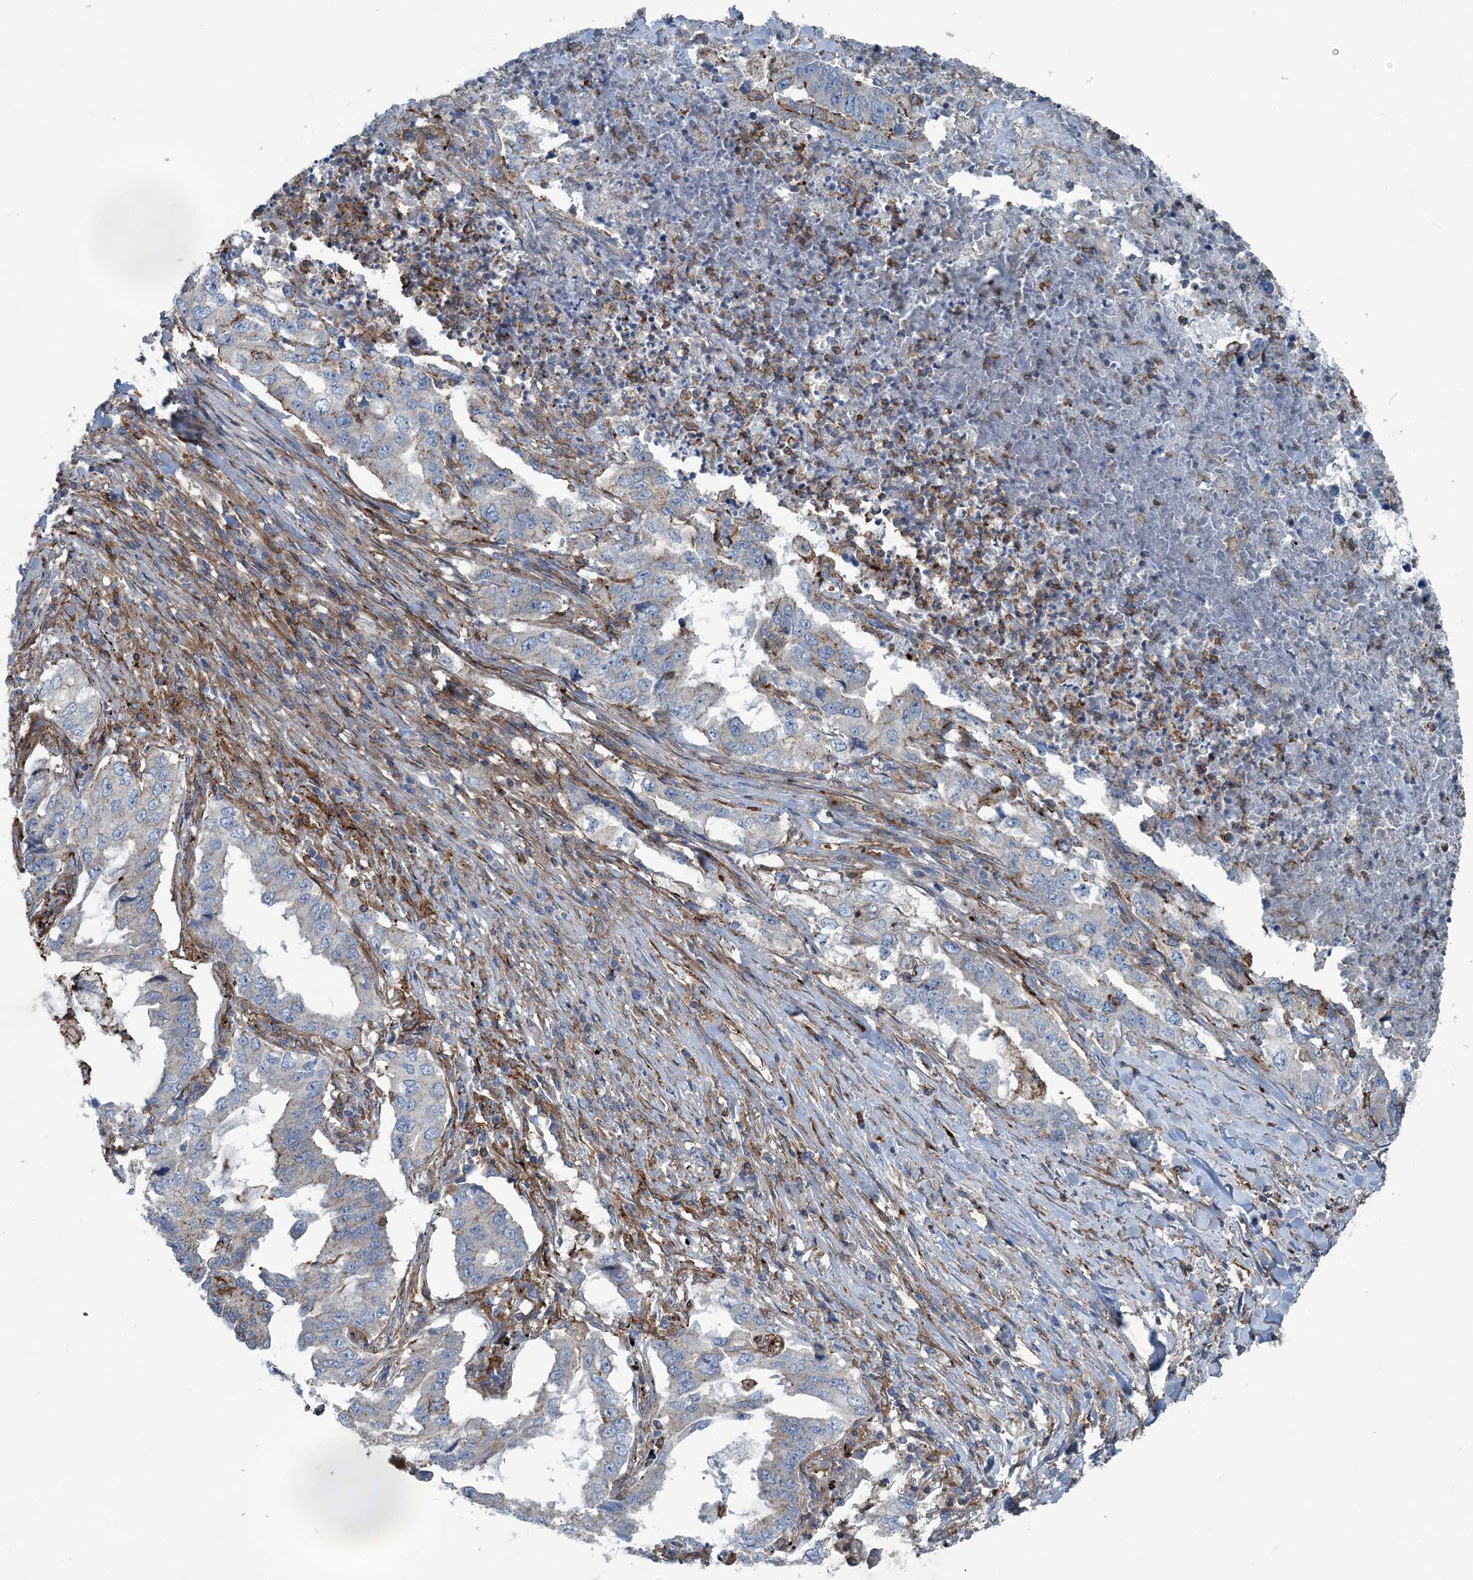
{"staining": {"intensity": "negative", "quantity": "none", "location": "none"}, "tissue": "lung cancer", "cell_type": "Tumor cells", "image_type": "cancer", "snomed": [{"axis": "morphology", "description": "Adenocarcinoma, NOS"}, {"axis": "topography", "description": "Lung"}], "caption": "Immunohistochemical staining of lung cancer (adenocarcinoma) displays no significant expression in tumor cells.", "gene": "DGUOK", "patient": {"sex": "female", "age": 51}}